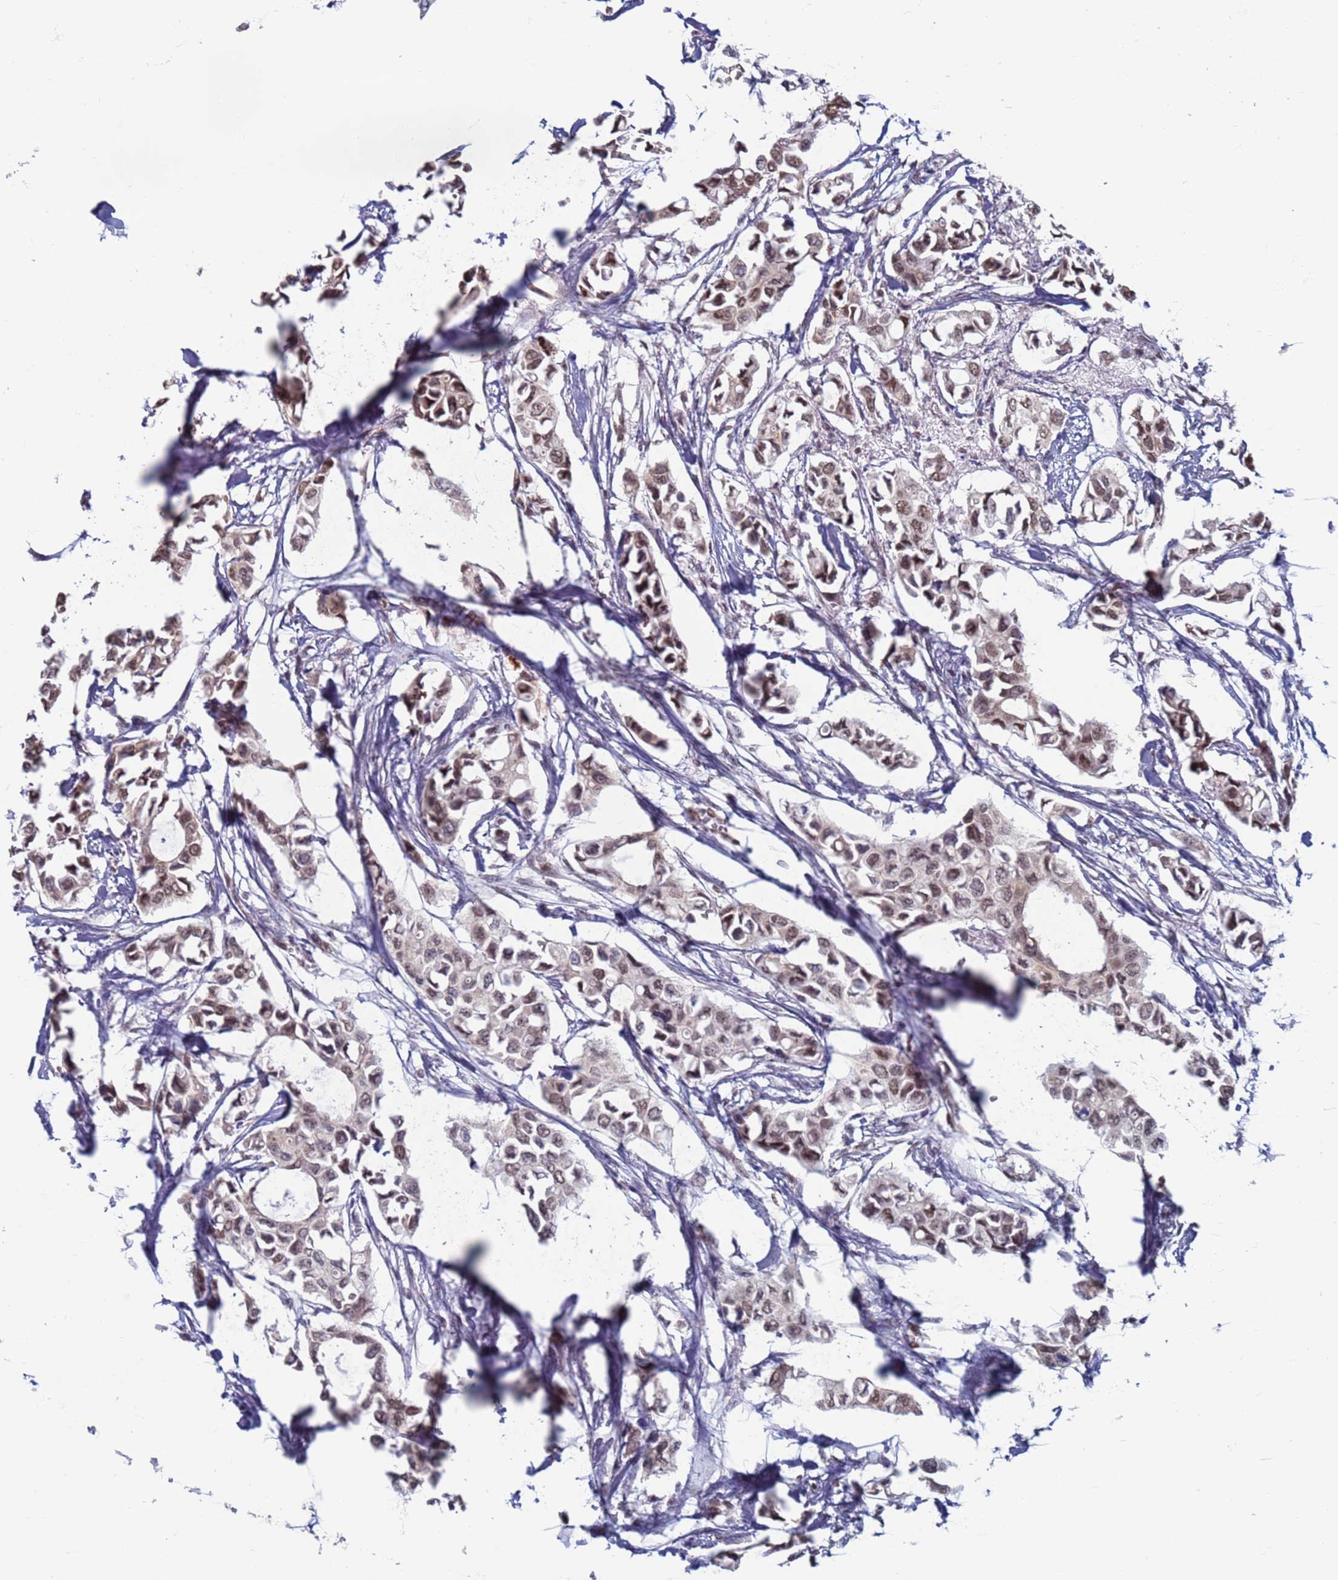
{"staining": {"intensity": "moderate", "quantity": ">75%", "location": "cytoplasmic/membranous,nuclear"}, "tissue": "breast cancer", "cell_type": "Tumor cells", "image_type": "cancer", "snomed": [{"axis": "morphology", "description": "Duct carcinoma"}, {"axis": "topography", "description": "Breast"}], "caption": "This photomicrograph reveals immunohistochemistry (IHC) staining of breast intraductal carcinoma, with medium moderate cytoplasmic/membranous and nuclear positivity in approximately >75% of tumor cells.", "gene": "SAE1", "patient": {"sex": "female", "age": 41}}